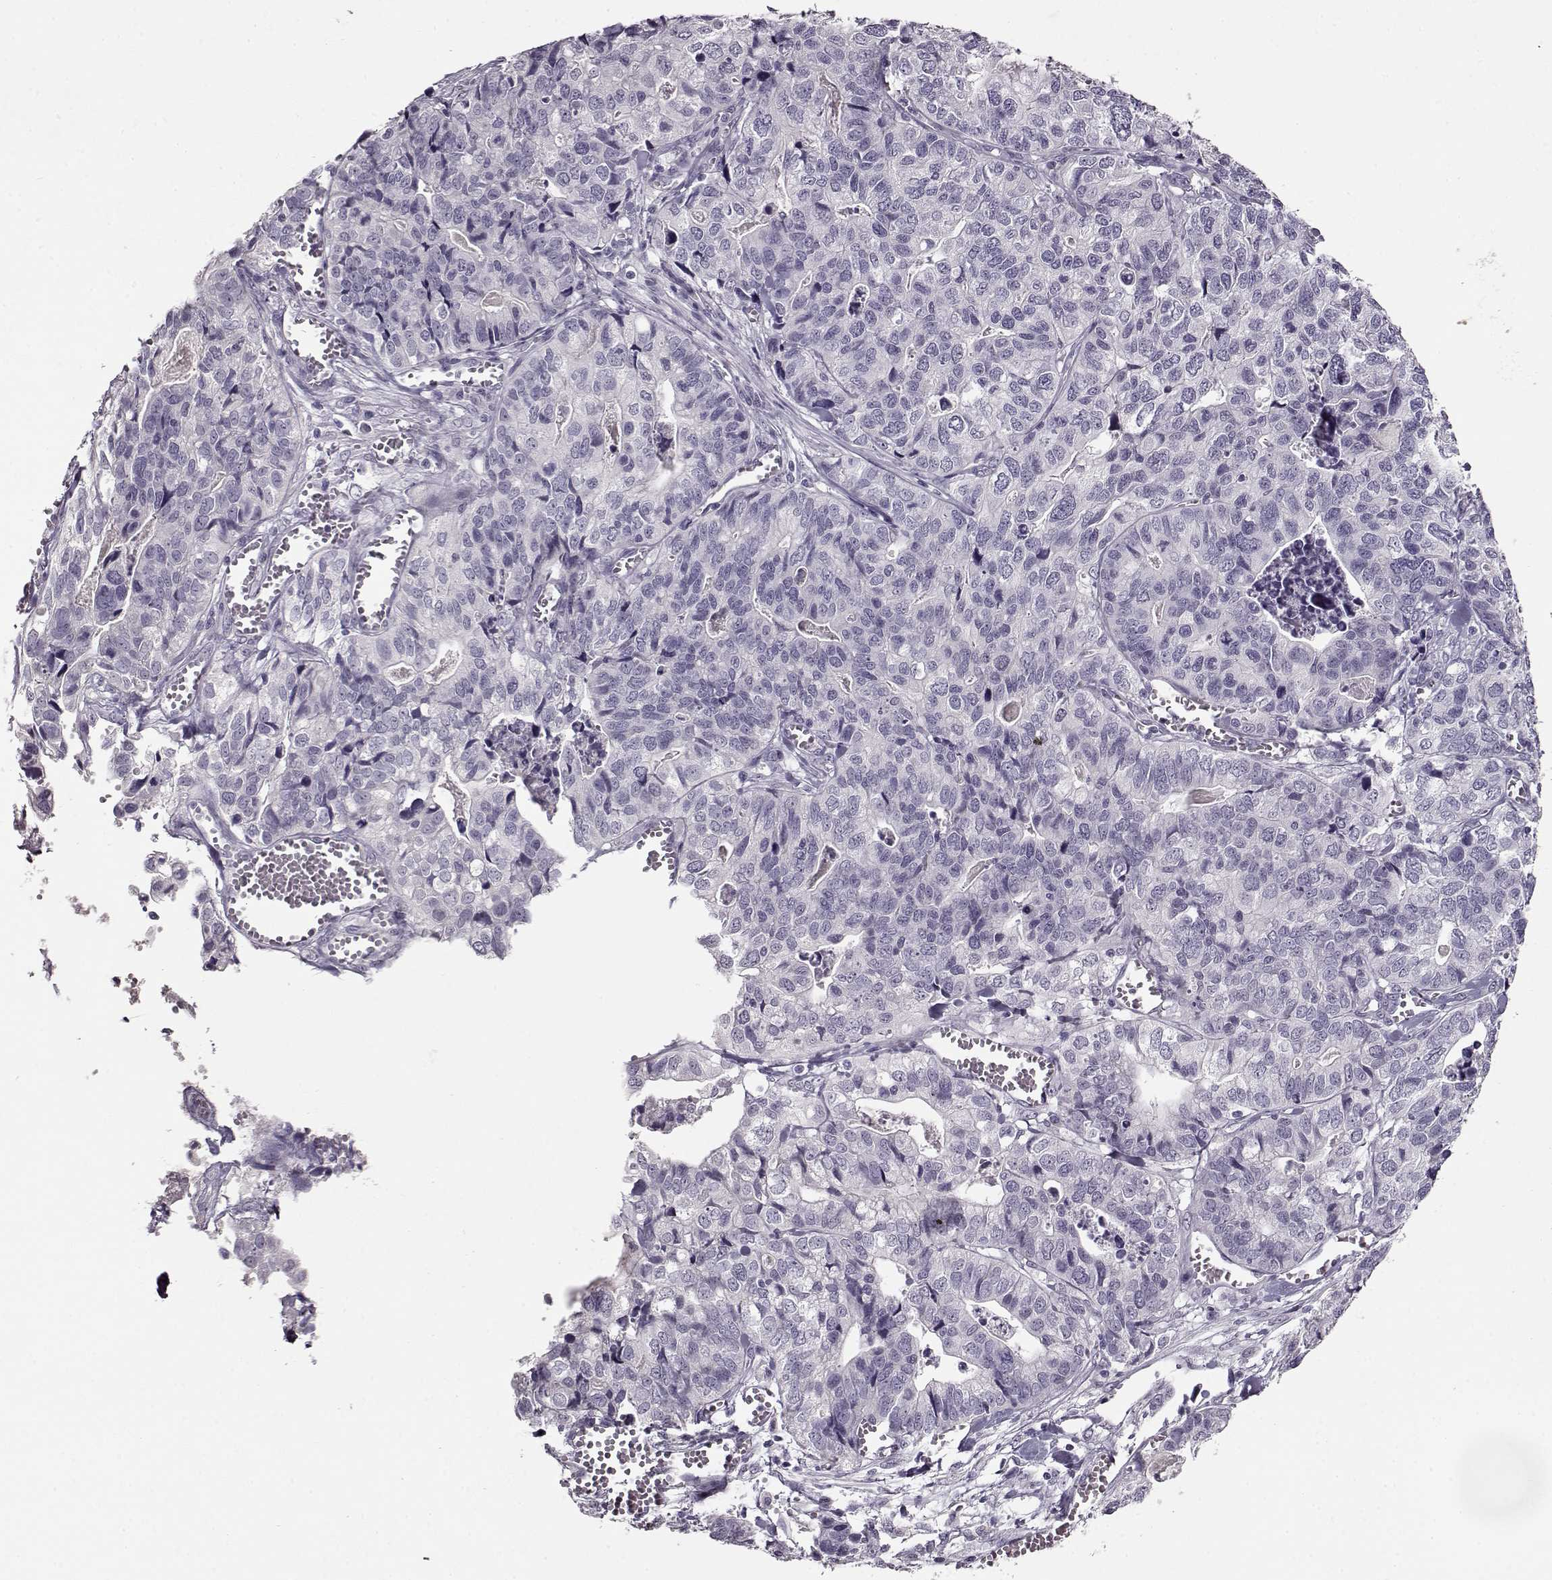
{"staining": {"intensity": "negative", "quantity": "none", "location": "none"}, "tissue": "stomach cancer", "cell_type": "Tumor cells", "image_type": "cancer", "snomed": [{"axis": "morphology", "description": "Adenocarcinoma, NOS"}, {"axis": "topography", "description": "Stomach, upper"}], "caption": "There is no significant positivity in tumor cells of adenocarcinoma (stomach). (Stains: DAB (3,3'-diaminobenzidine) immunohistochemistry with hematoxylin counter stain, Microscopy: brightfield microscopy at high magnification).", "gene": "FSHB", "patient": {"sex": "female", "age": 67}}